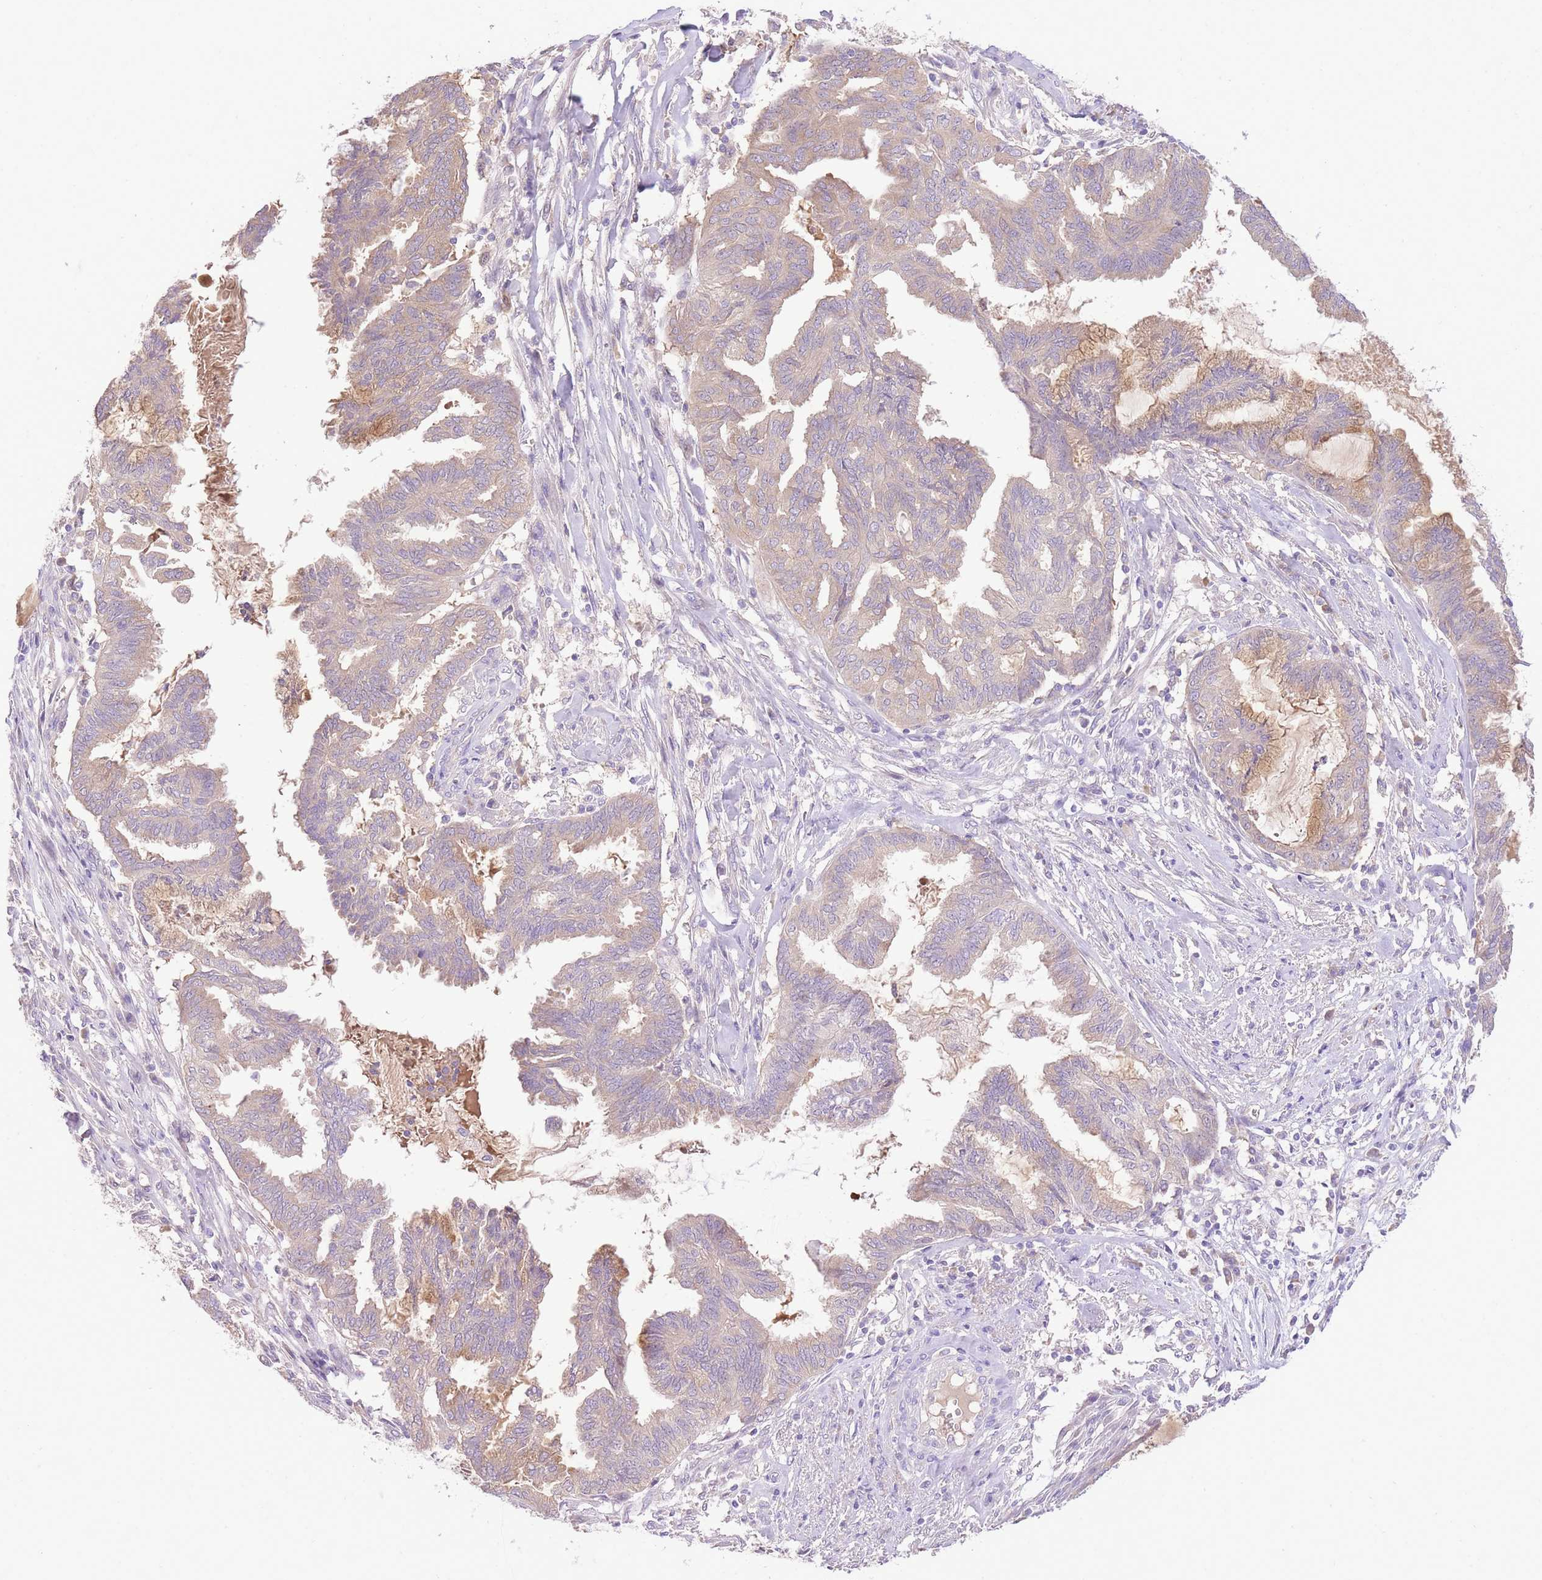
{"staining": {"intensity": "moderate", "quantity": "25%-75%", "location": "cytoplasmic/membranous"}, "tissue": "endometrial cancer", "cell_type": "Tumor cells", "image_type": "cancer", "snomed": [{"axis": "morphology", "description": "Adenocarcinoma, NOS"}, {"axis": "topography", "description": "Endometrium"}], "caption": "Endometrial cancer (adenocarcinoma) was stained to show a protein in brown. There is medium levels of moderate cytoplasmic/membranous staining in about 25%-75% of tumor cells.", "gene": "LIPH", "patient": {"sex": "female", "age": 86}}